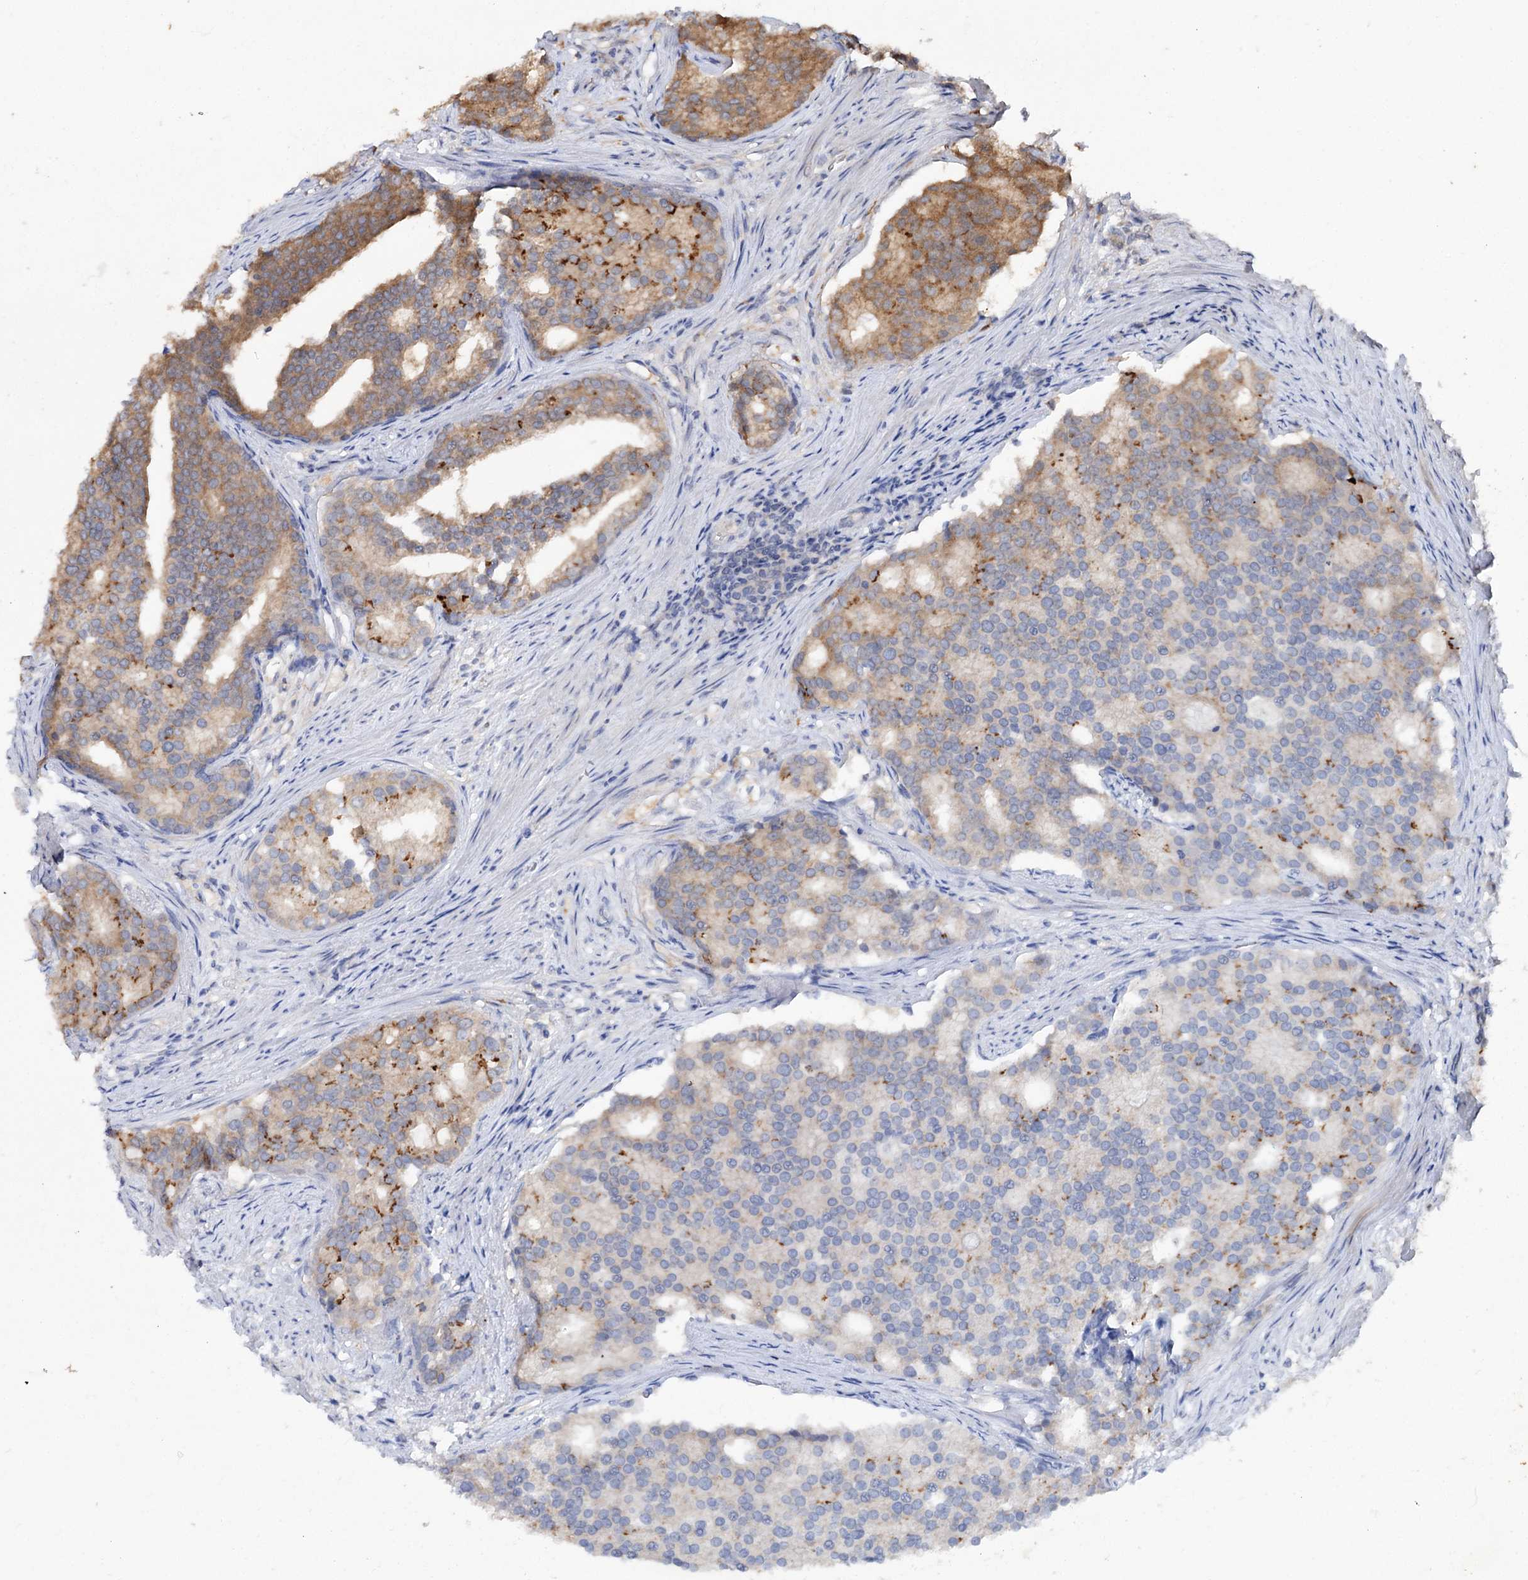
{"staining": {"intensity": "moderate", "quantity": "25%-75%", "location": "cytoplasmic/membranous"}, "tissue": "prostate cancer", "cell_type": "Tumor cells", "image_type": "cancer", "snomed": [{"axis": "morphology", "description": "Adenocarcinoma, Low grade"}, {"axis": "topography", "description": "Prostate"}], "caption": "The immunohistochemical stain highlights moderate cytoplasmic/membranous staining in tumor cells of prostate cancer (adenocarcinoma (low-grade)) tissue. (Brightfield microscopy of DAB IHC at high magnification).", "gene": "NUDCD2", "patient": {"sex": "male", "age": 71}}